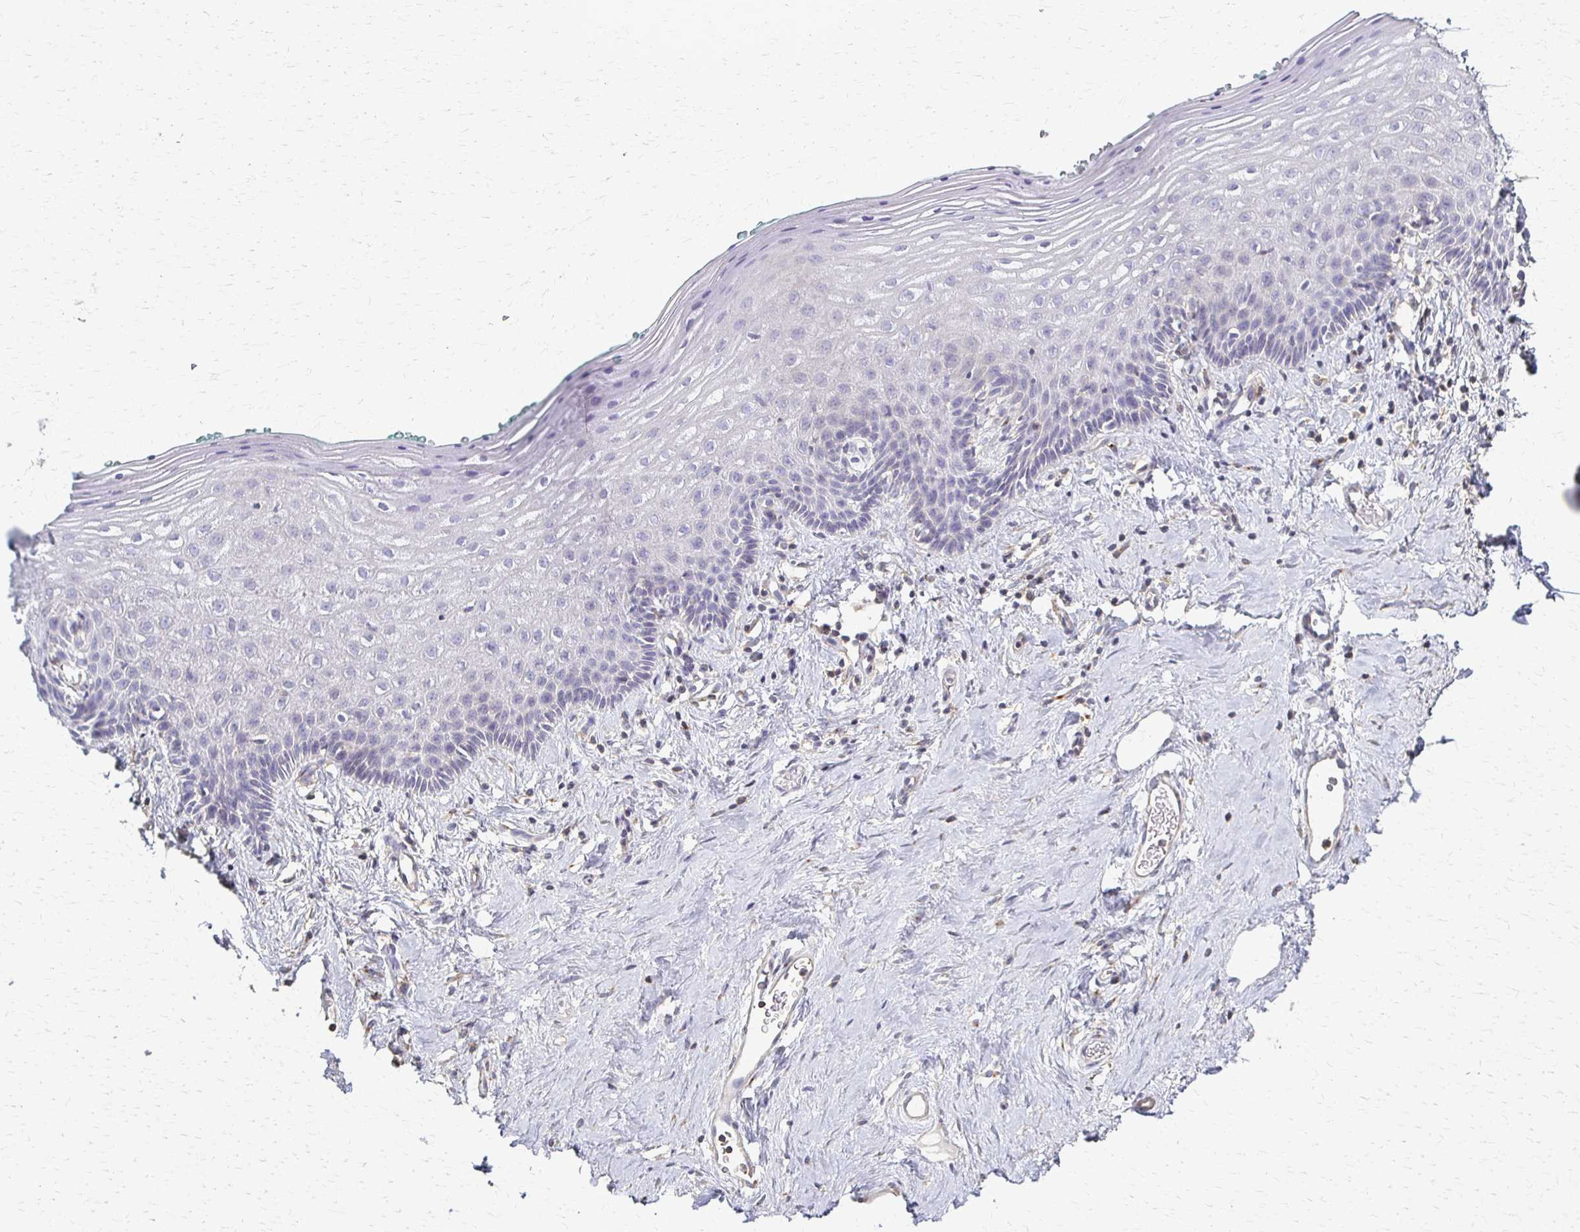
{"staining": {"intensity": "negative", "quantity": "none", "location": "none"}, "tissue": "vagina", "cell_type": "Squamous epithelial cells", "image_type": "normal", "snomed": [{"axis": "morphology", "description": "Normal tissue, NOS"}, {"axis": "topography", "description": "Vagina"}], "caption": "Vagina was stained to show a protein in brown. There is no significant positivity in squamous epithelial cells.", "gene": "C1QTNF7", "patient": {"sex": "female", "age": 42}}